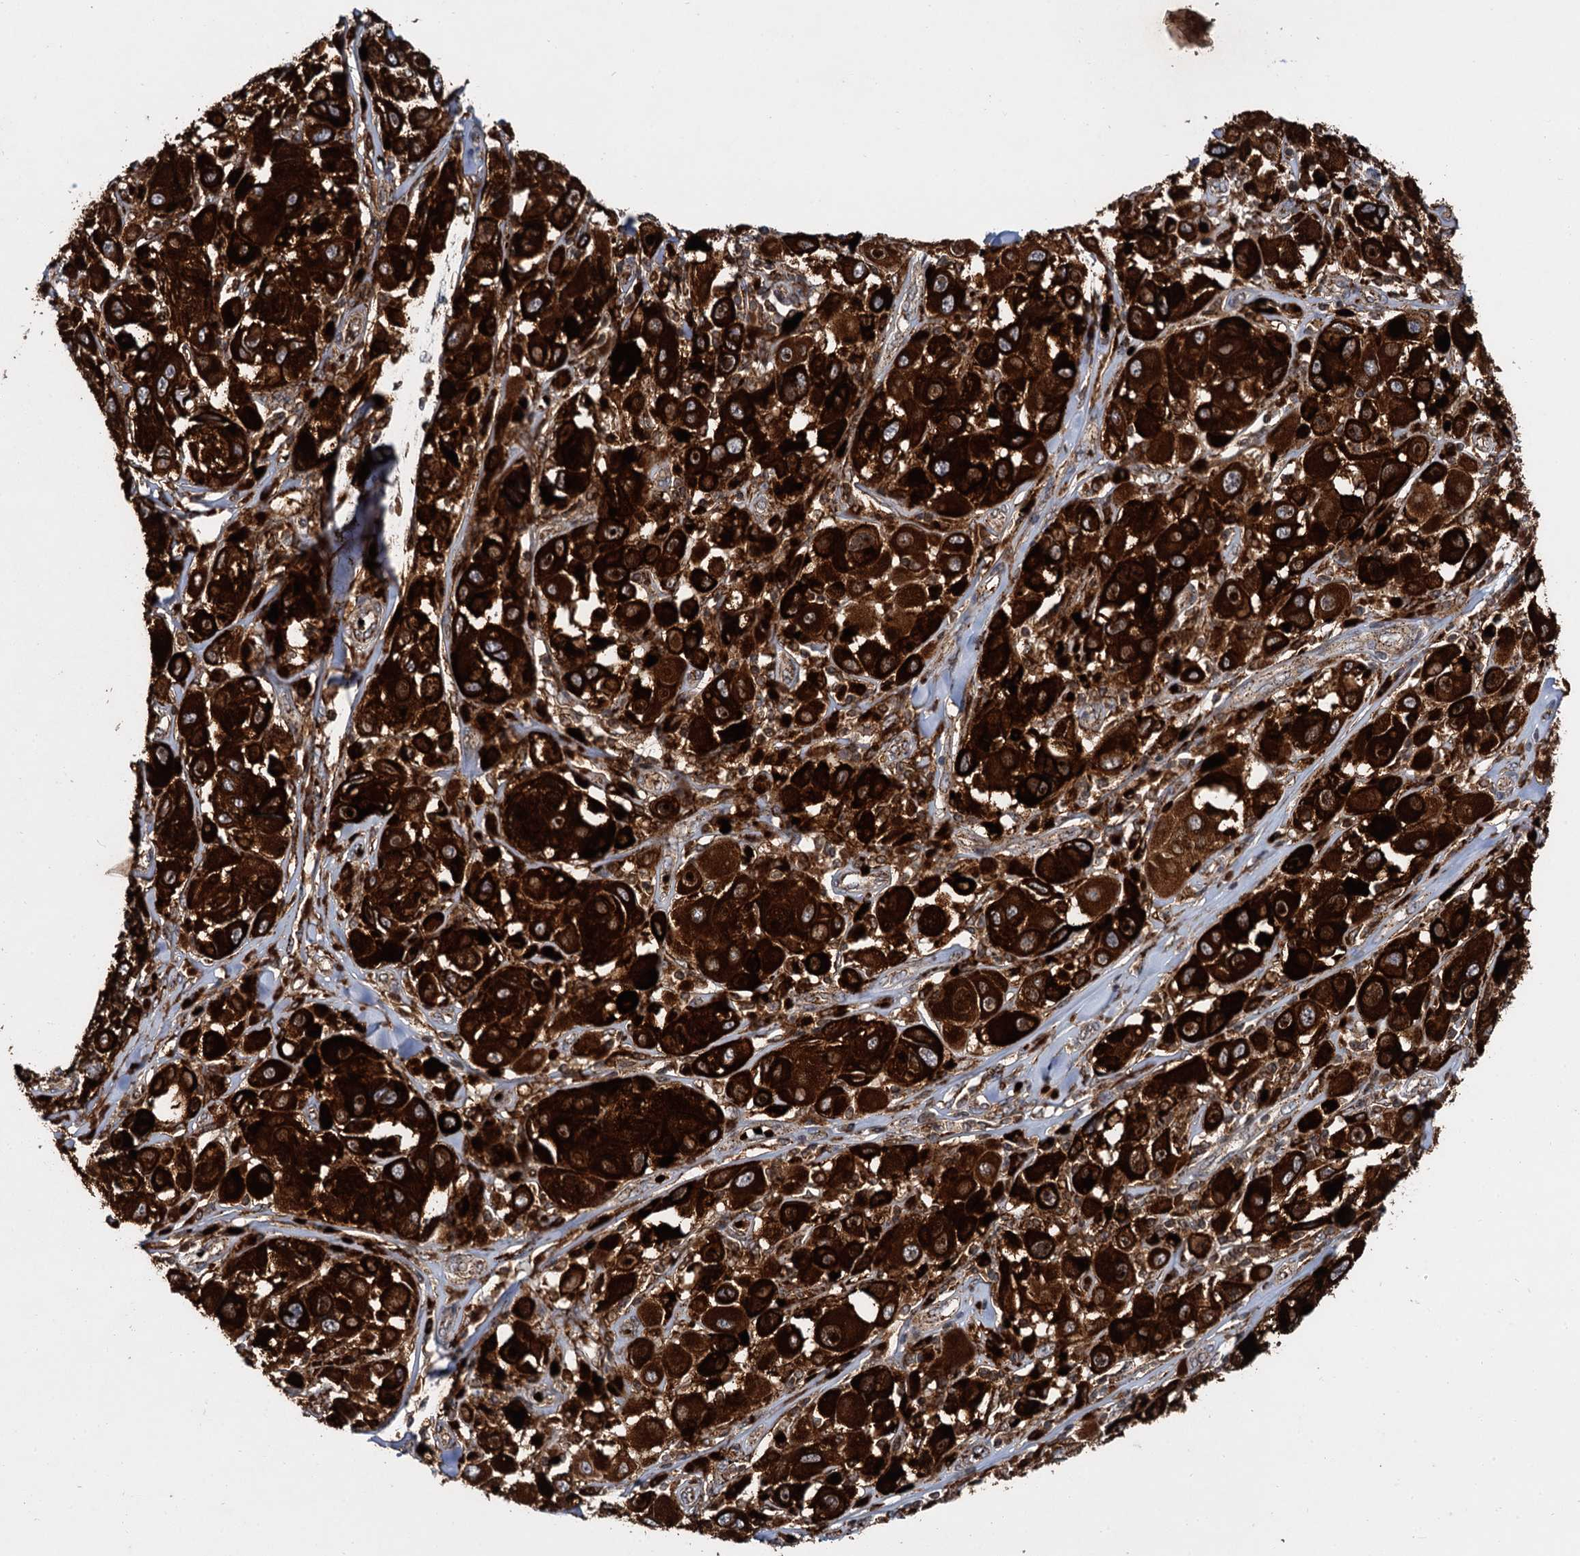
{"staining": {"intensity": "strong", "quantity": ">75%", "location": "cytoplasmic/membranous"}, "tissue": "melanoma", "cell_type": "Tumor cells", "image_type": "cancer", "snomed": [{"axis": "morphology", "description": "Malignant melanoma, Metastatic site"}, {"axis": "topography", "description": "Skin"}], "caption": "A micrograph of malignant melanoma (metastatic site) stained for a protein demonstrates strong cytoplasmic/membranous brown staining in tumor cells.", "gene": "GBA1", "patient": {"sex": "male", "age": 41}}